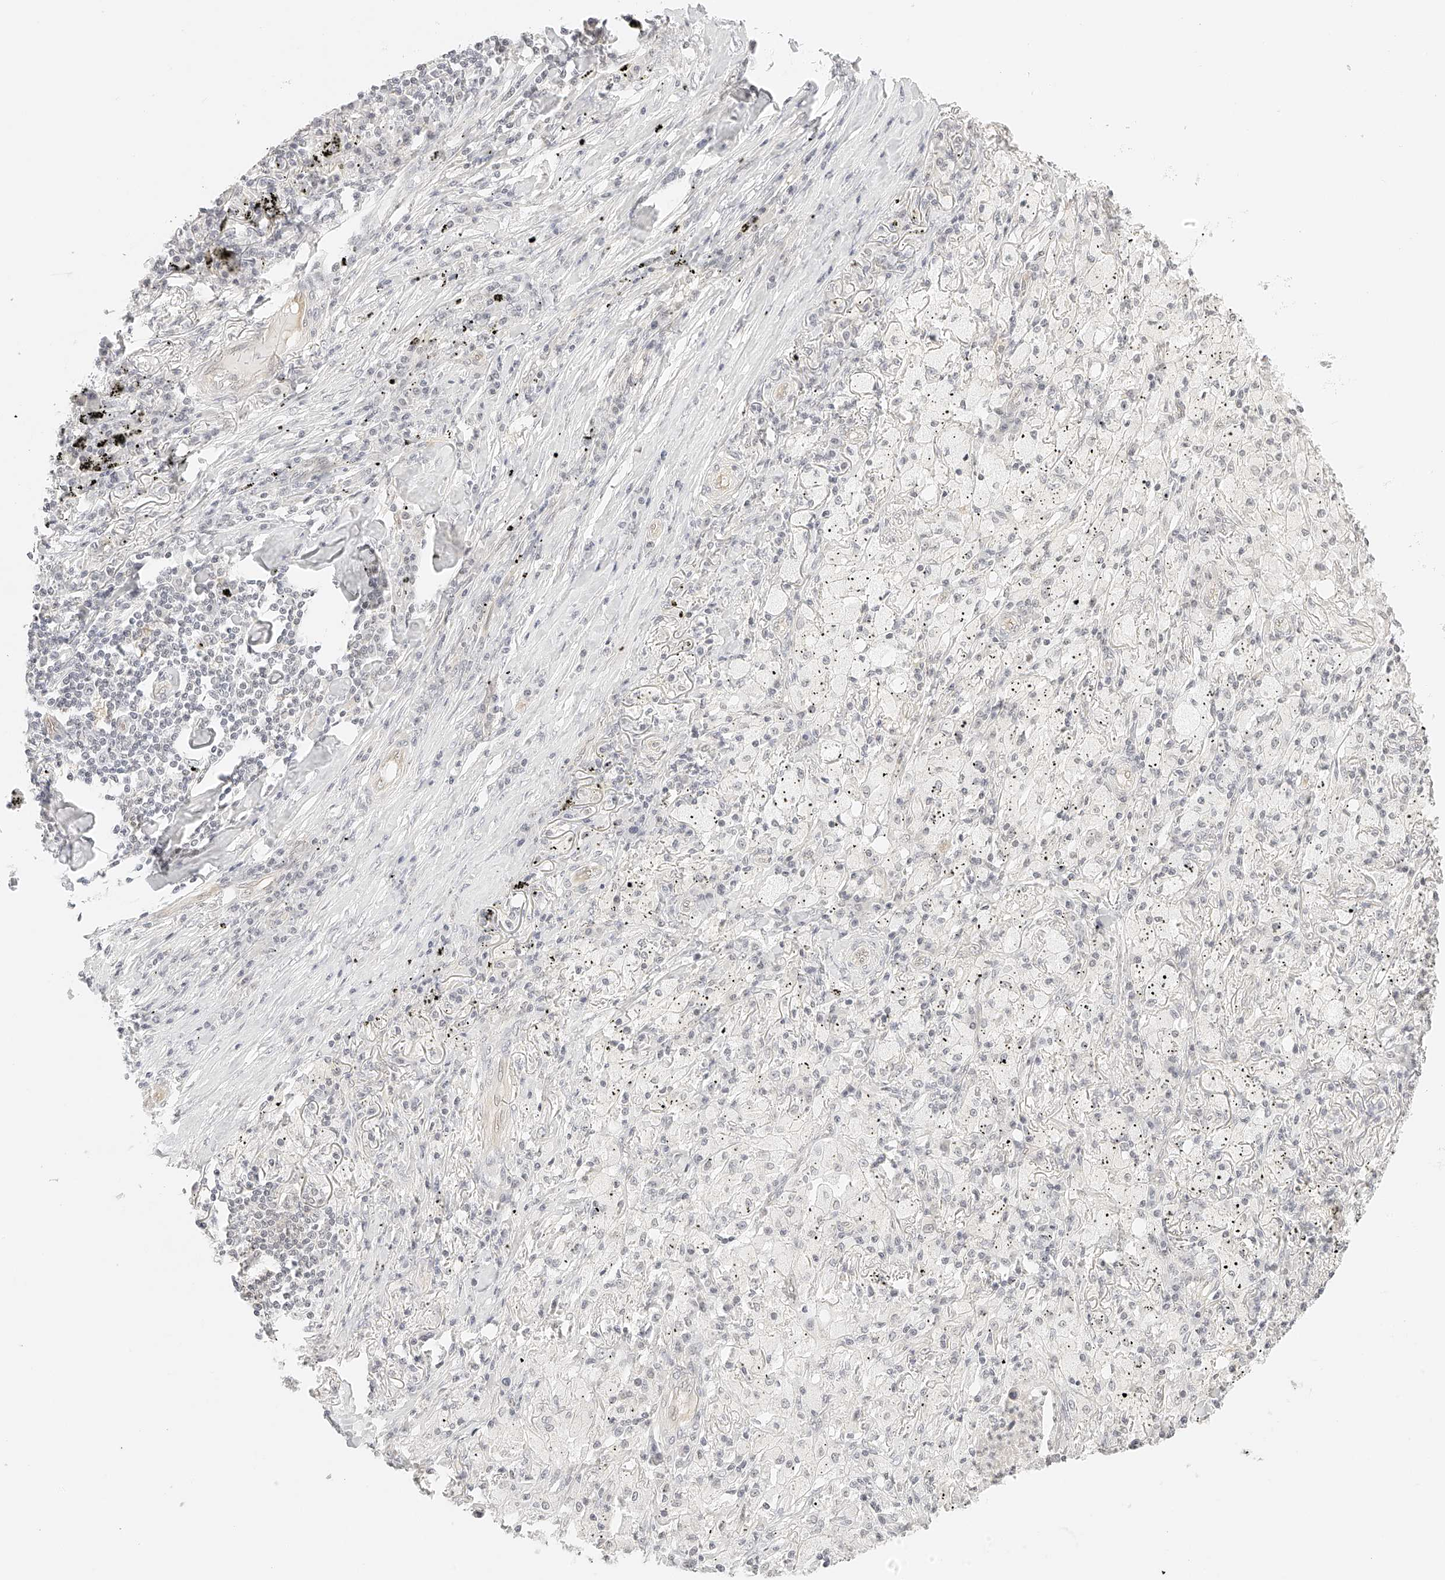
{"staining": {"intensity": "negative", "quantity": "none", "location": "none"}, "tissue": "lung cancer", "cell_type": "Tumor cells", "image_type": "cancer", "snomed": [{"axis": "morphology", "description": "Squamous cell carcinoma, NOS"}, {"axis": "topography", "description": "Lung"}], "caption": "A histopathology image of squamous cell carcinoma (lung) stained for a protein displays no brown staining in tumor cells. (DAB immunohistochemistry visualized using brightfield microscopy, high magnification).", "gene": "ZFP69", "patient": {"sex": "female", "age": 63}}